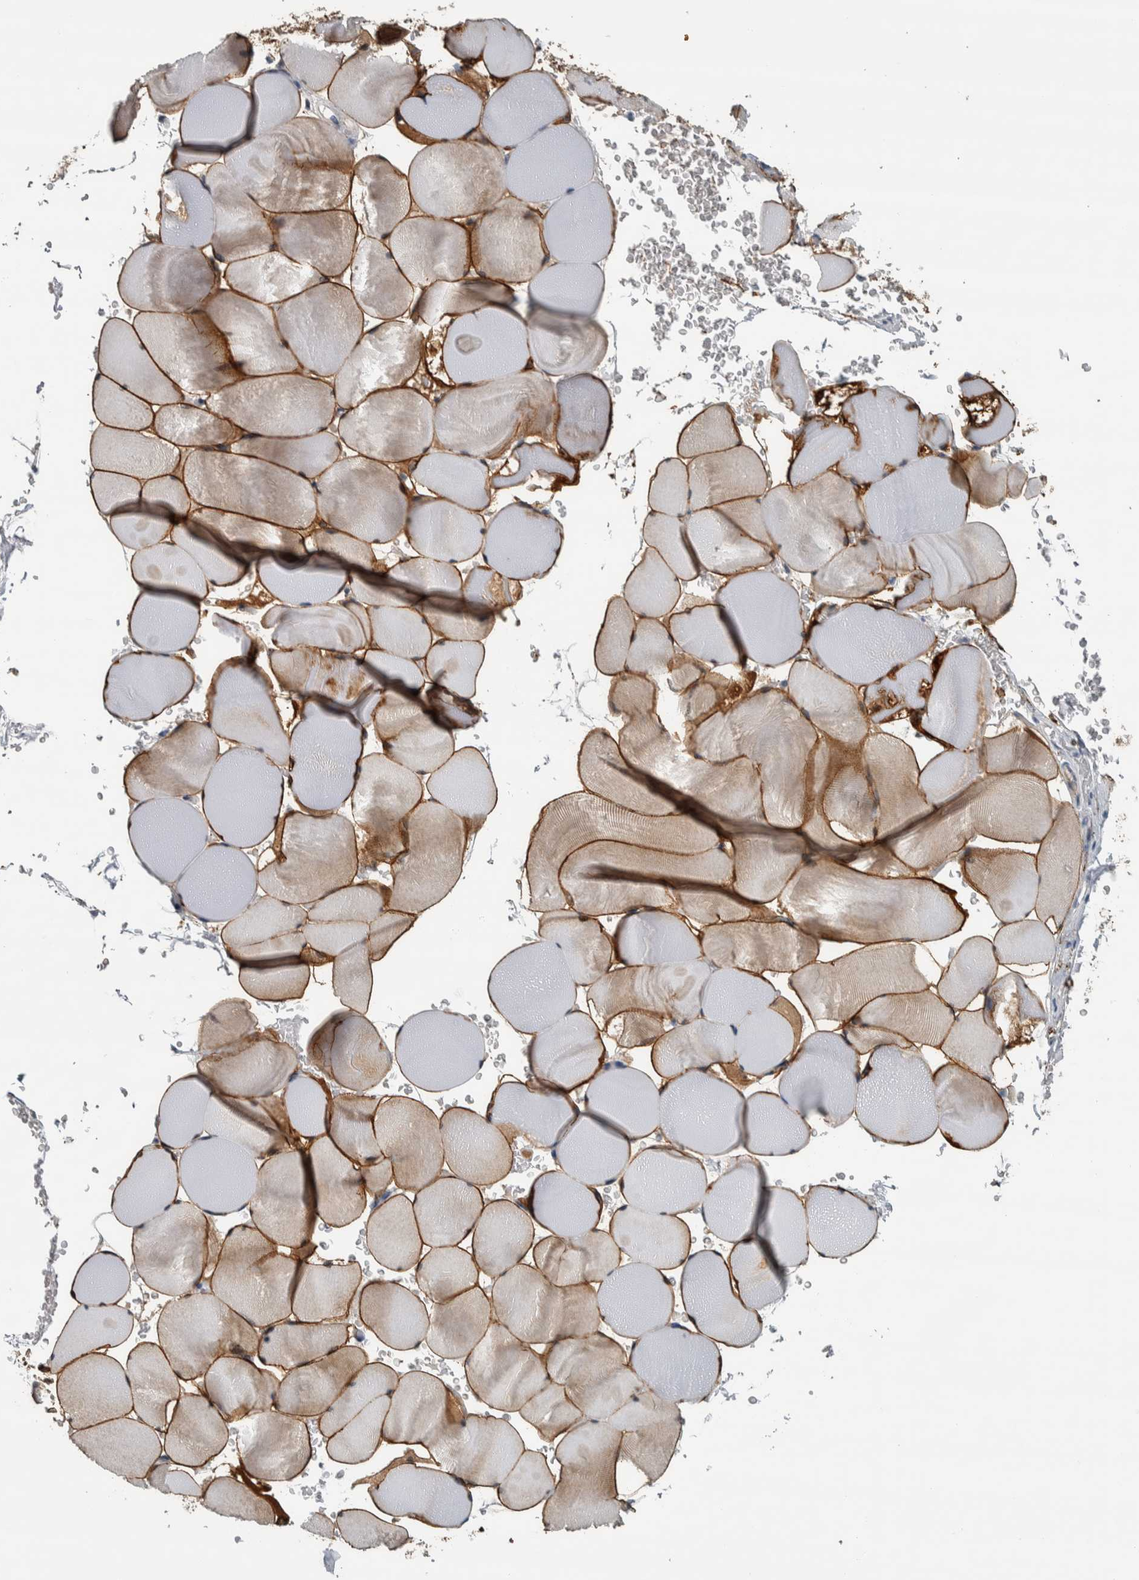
{"staining": {"intensity": "moderate", "quantity": ">75%", "location": "cytoplasmic/membranous"}, "tissue": "skeletal muscle", "cell_type": "Myocytes", "image_type": "normal", "snomed": [{"axis": "morphology", "description": "Normal tissue, NOS"}, {"axis": "topography", "description": "Skeletal muscle"}], "caption": "Skeletal muscle was stained to show a protein in brown. There is medium levels of moderate cytoplasmic/membranous expression in about >75% of myocytes. (IHC, brightfield microscopy, high magnification).", "gene": "CAVIN4", "patient": {"sex": "male", "age": 62}}